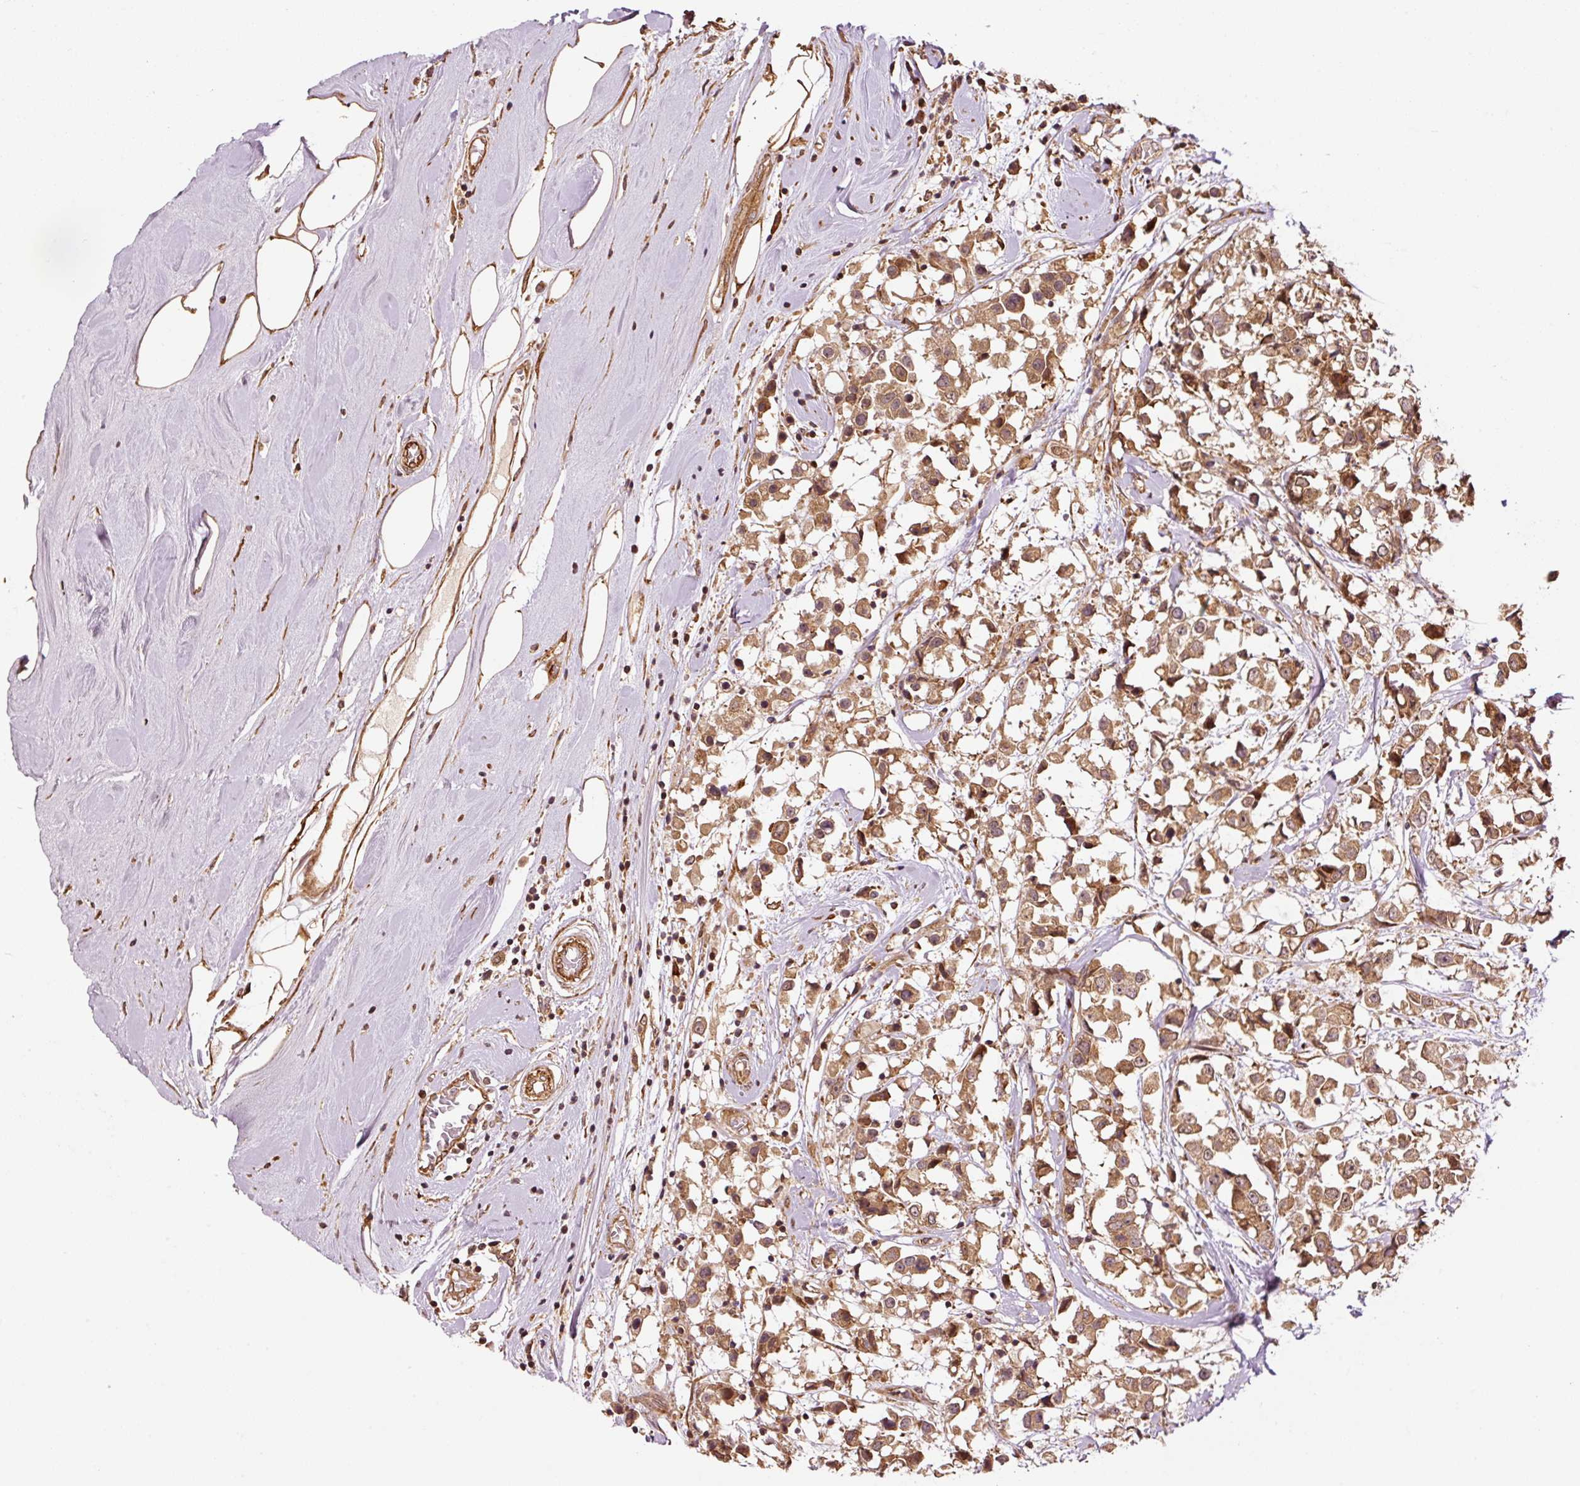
{"staining": {"intensity": "moderate", "quantity": ">75%", "location": "cytoplasmic/membranous"}, "tissue": "breast cancer", "cell_type": "Tumor cells", "image_type": "cancer", "snomed": [{"axis": "morphology", "description": "Duct carcinoma"}, {"axis": "topography", "description": "Breast"}], "caption": "This is an image of IHC staining of breast invasive ductal carcinoma, which shows moderate expression in the cytoplasmic/membranous of tumor cells.", "gene": "OXER1", "patient": {"sex": "female", "age": 61}}